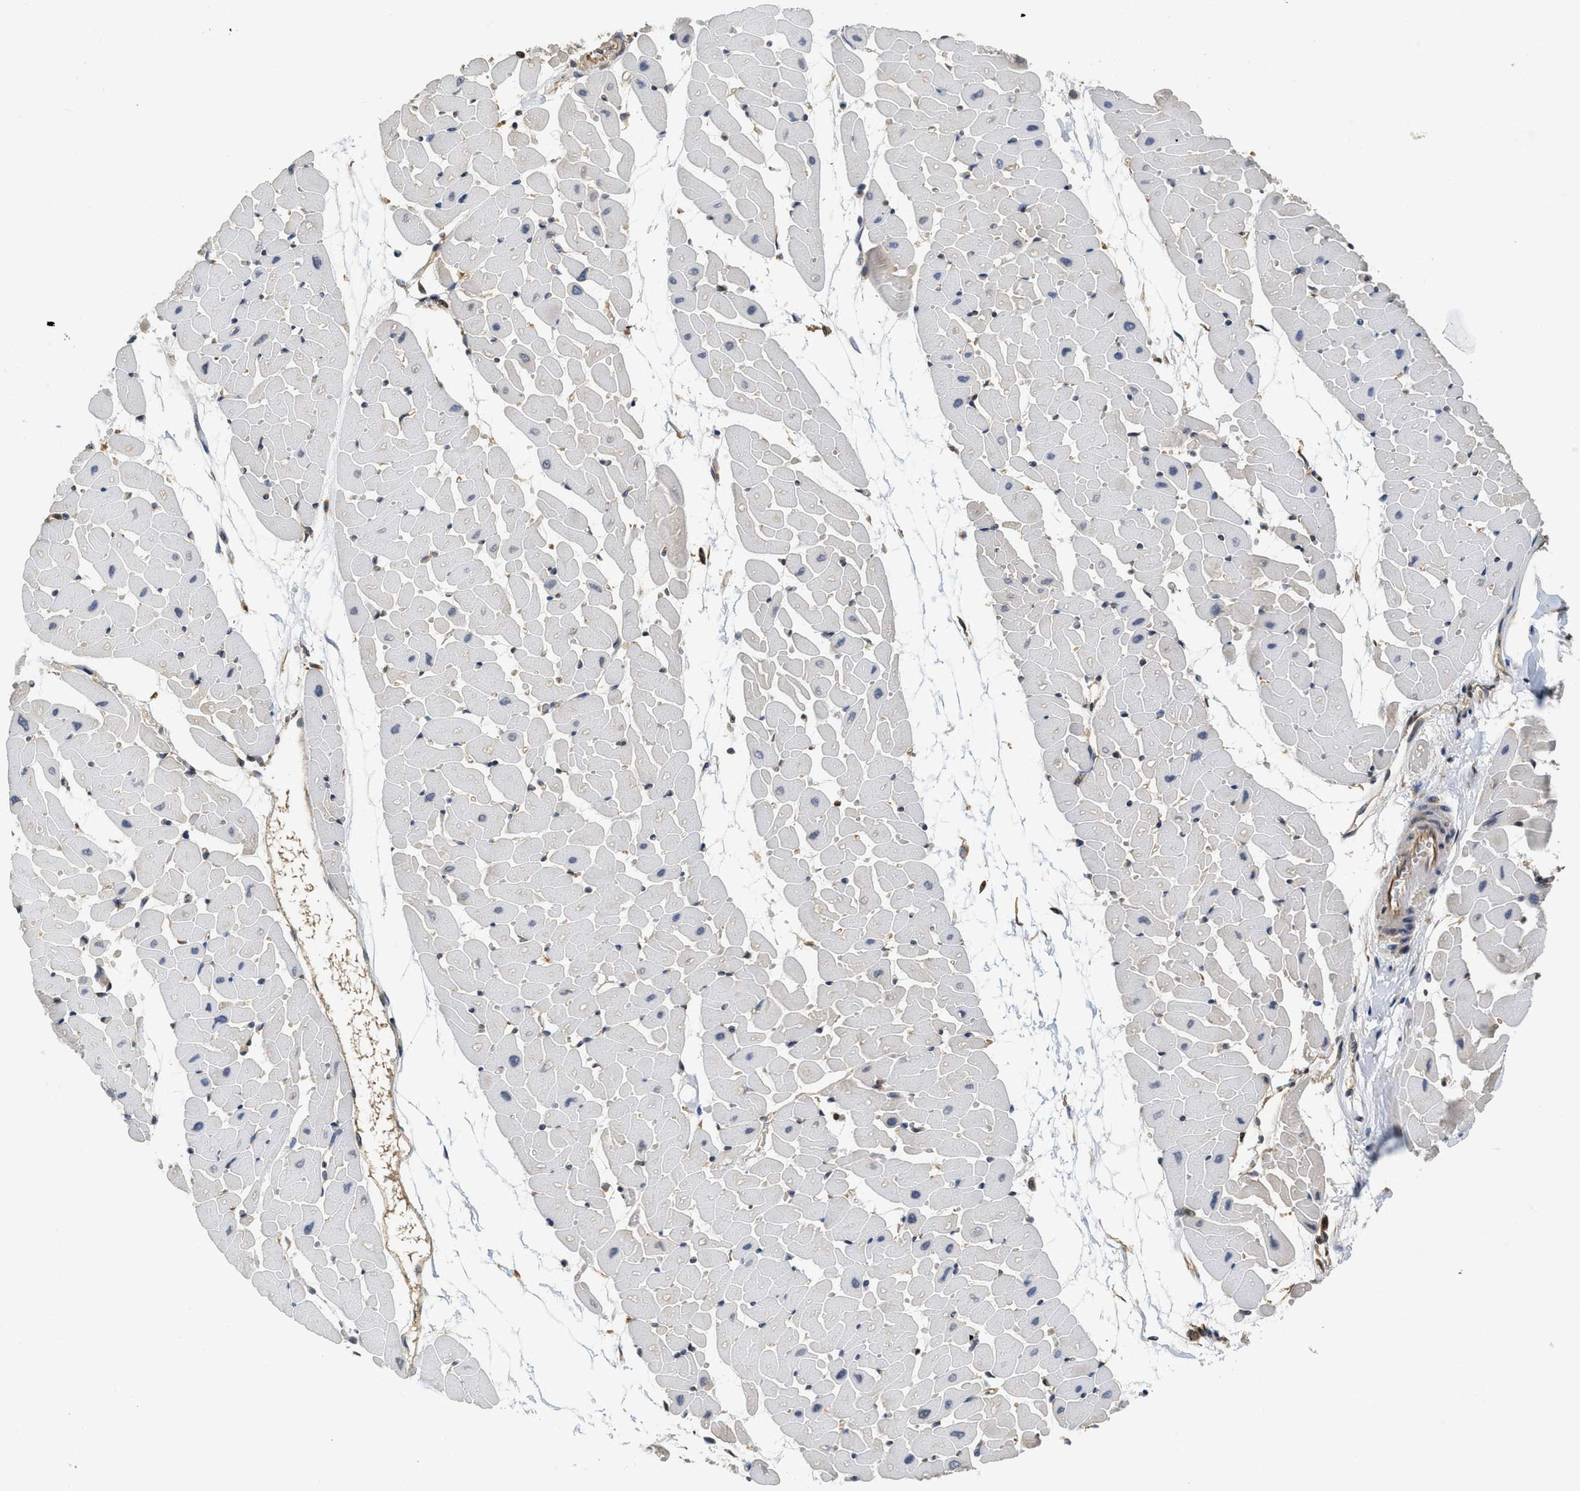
{"staining": {"intensity": "negative", "quantity": "none", "location": "none"}, "tissue": "heart muscle", "cell_type": "Cardiomyocytes", "image_type": "normal", "snomed": [{"axis": "morphology", "description": "Normal tissue, NOS"}, {"axis": "topography", "description": "Heart"}], "caption": "A high-resolution histopathology image shows immunohistochemistry staining of normal heart muscle, which displays no significant staining in cardiomyocytes.", "gene": "BCAP31", "patient": {"sex": "female", "age": 19}}